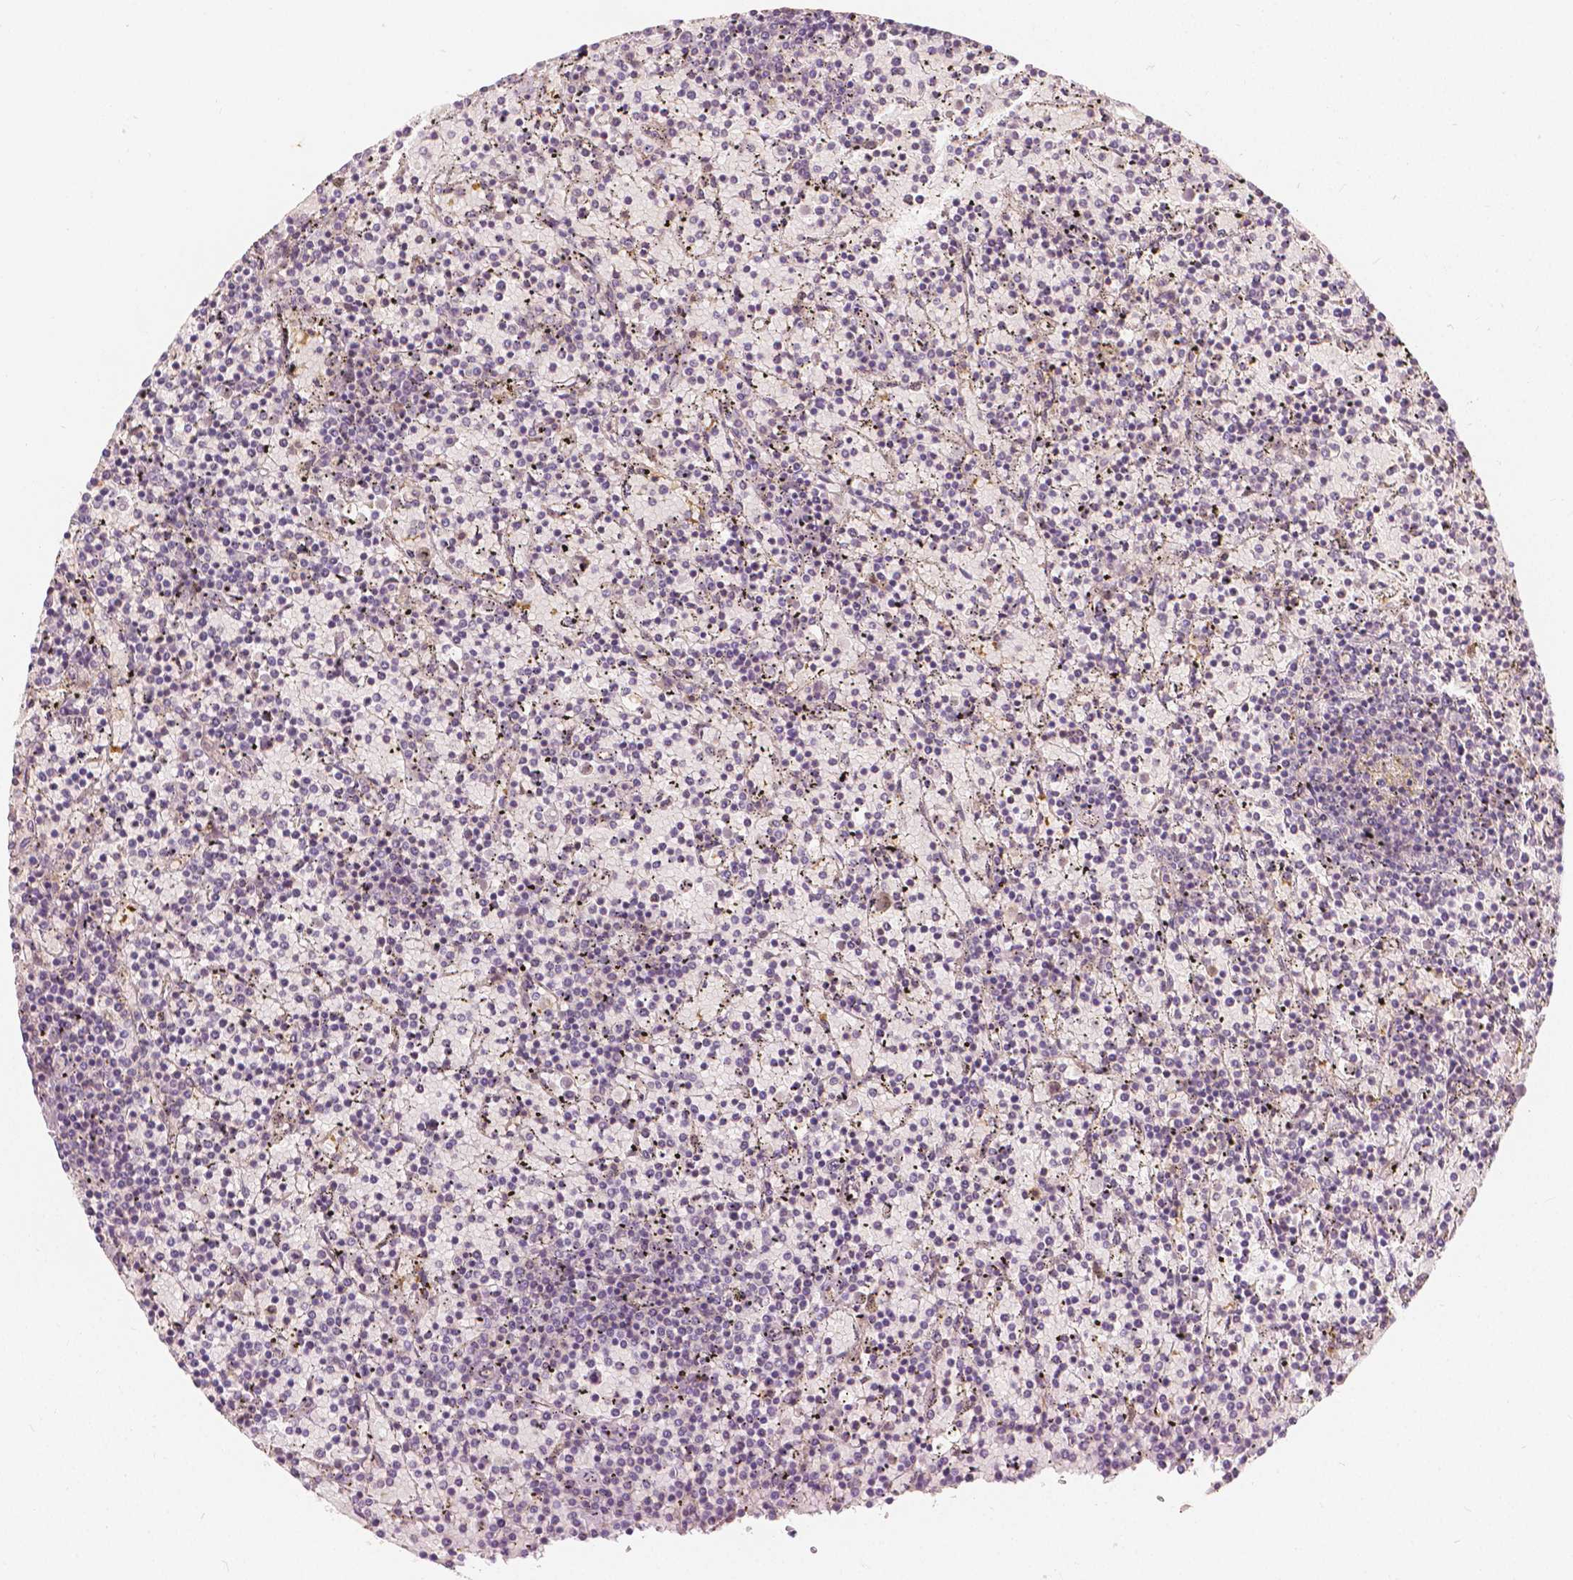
{"staining": {"intensity": "negative", "quantity": "none", "location": "none"}, "tissue": "lymphoma", "cell_type": "Tumor cells", "image_type": "cancer", "snomed": [{"axis": "morphology", "description": "Malignant lymphoma, non-Hodgkin's type, Low grade"}, {"axis": "topography", "description": "Spleen"}], "caption": "Immunohistochemistry of human lymphoma shows no positivity in tumor cells.", "gene": "NAPRT", "patient": {"sex": "female", "age": 77}}